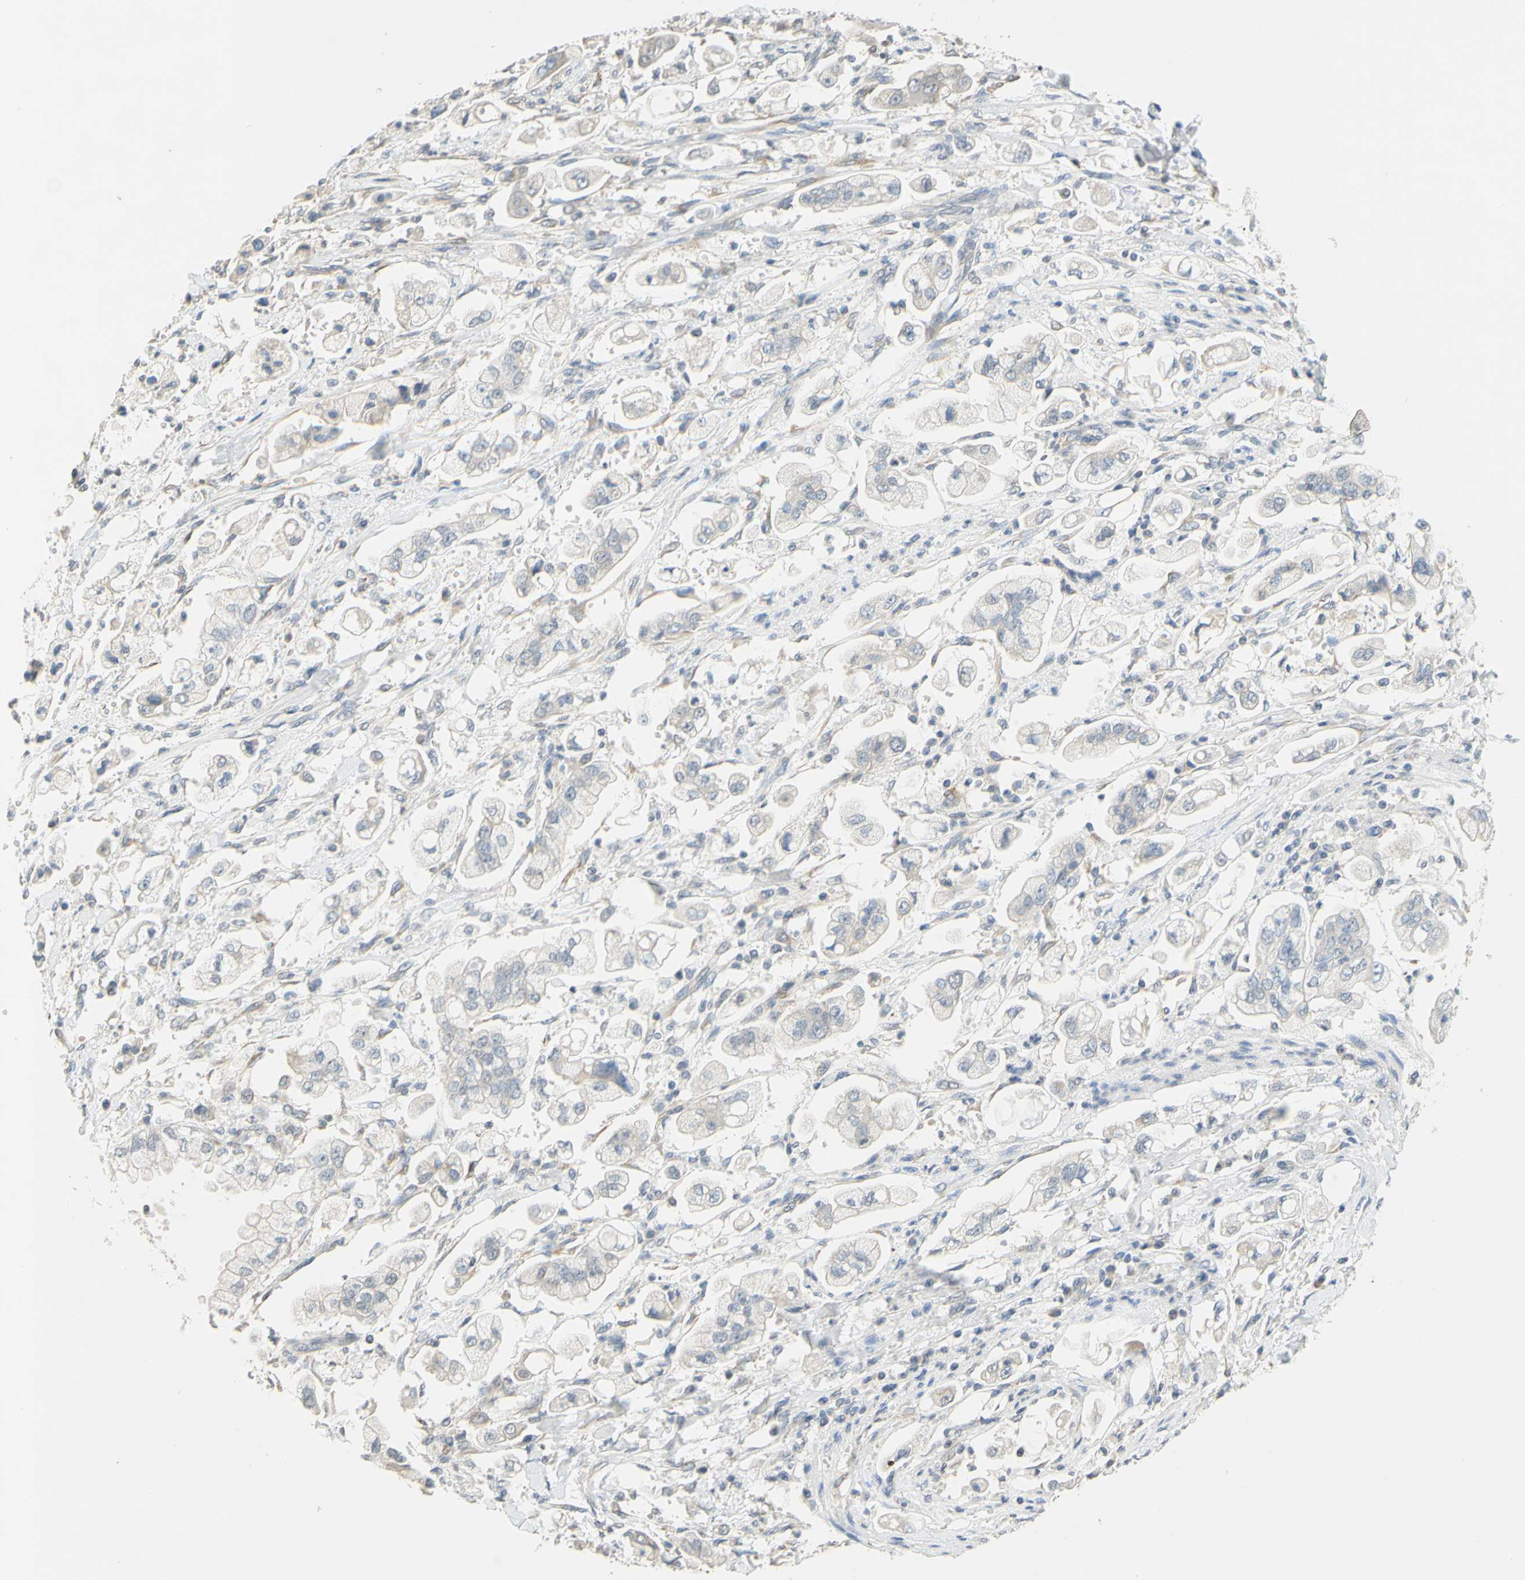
{"staining": {"intensity": "weak", "quantity": "25%-75%", "location": "cytoplasmic/membranous"}, "tissue": "stomach cancer", "cell_type": "Tumor cells", "image_type": "cancer", "snomed": [{"axis": "morphology", "description": "Adenocarcinoma, NOS"}, {"axis": "topography", "description": "Stomach"}], "caption": "Tumor cells demonstrate low levels of weak cytoplasmic/membranous expression in approximately 25%-75% of cells in stomach cancer (adenocarcinoma). (Brightfield microscopy of DAB IHC at high magnification).", "gene": "MAG", "patient": {"sex": "male", "age": 62}}